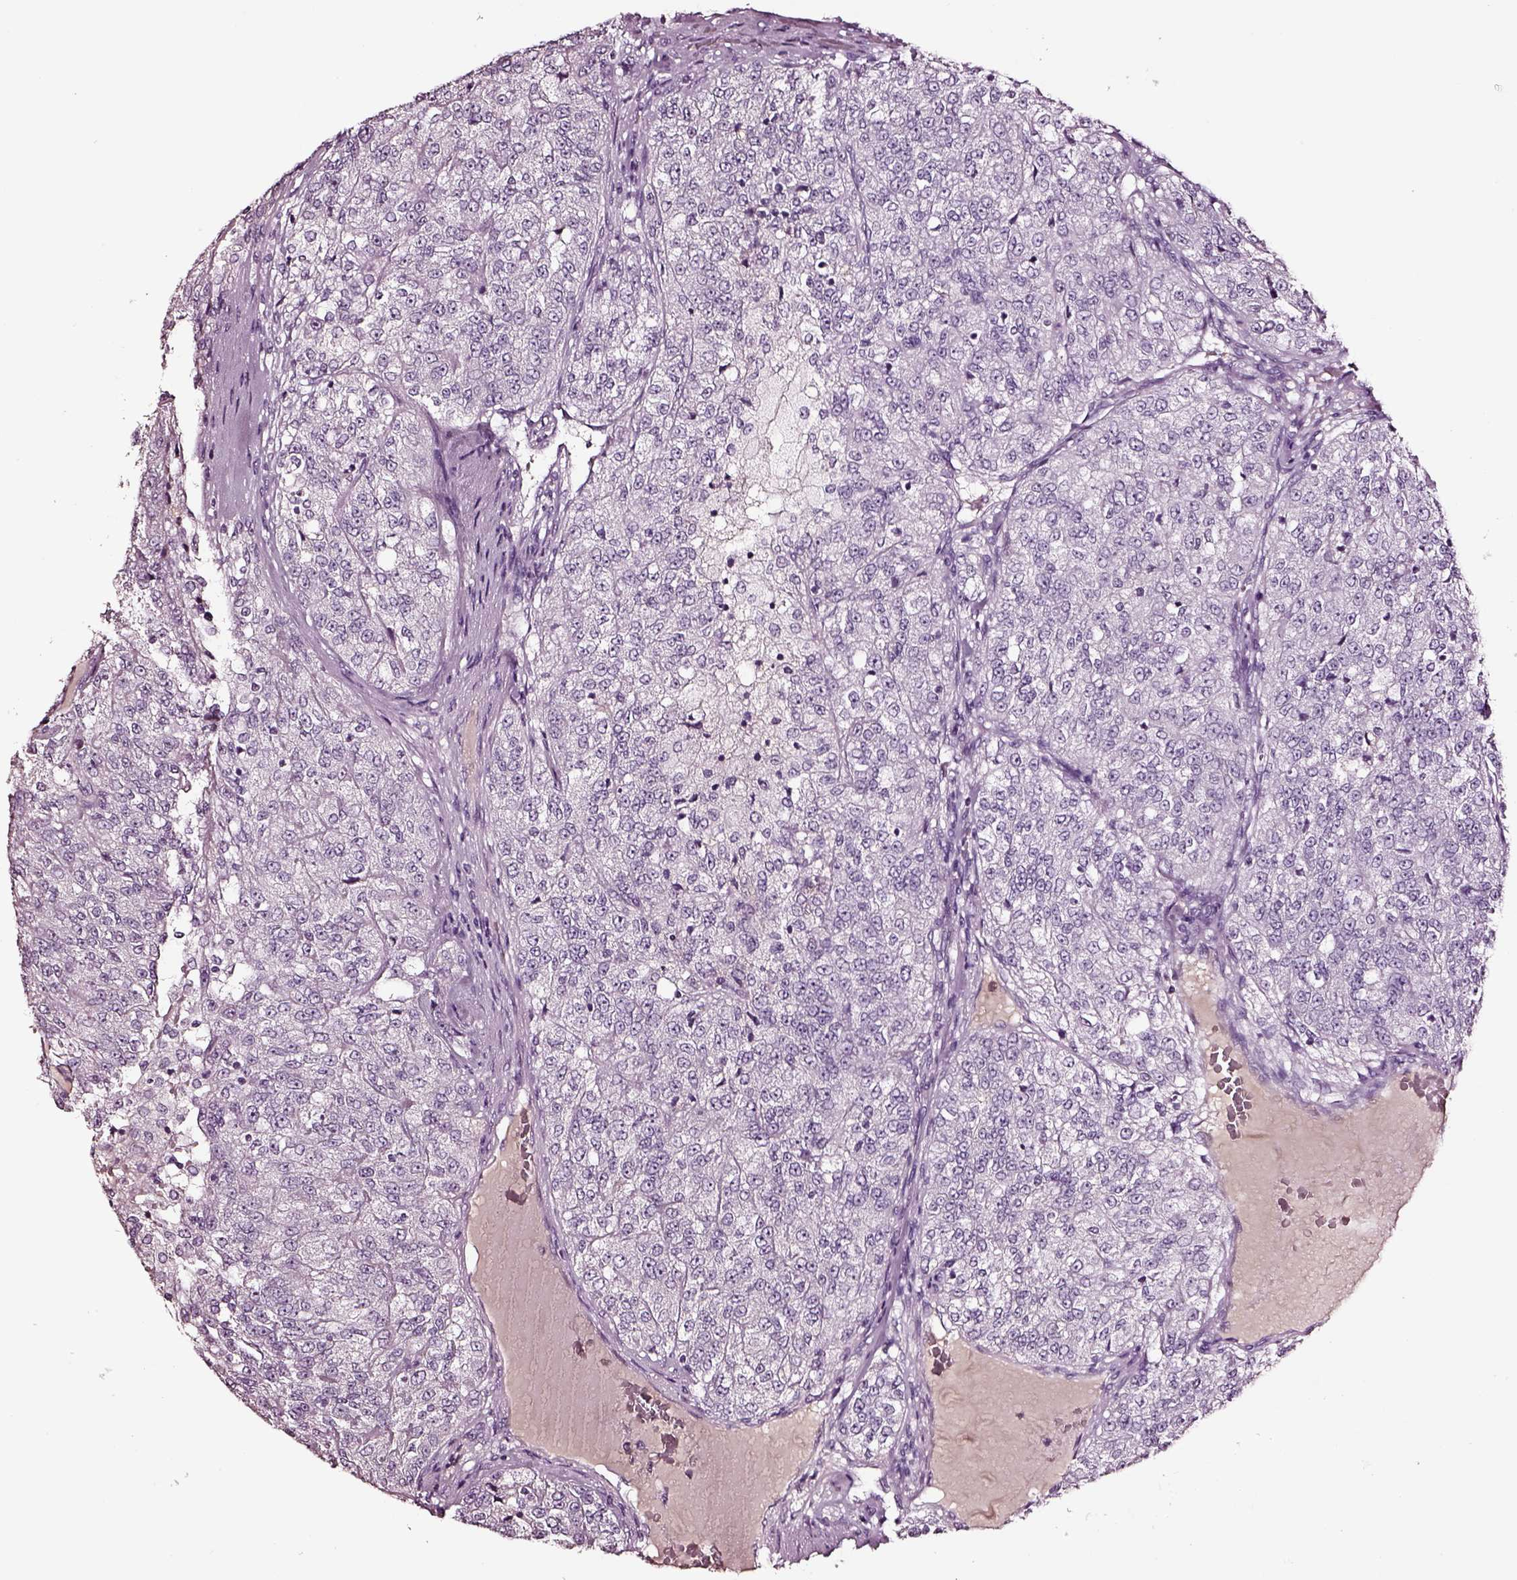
{"staining": {"intensity": "negative", "quantity": "none", "location": "none"}, "tissue": "renal cancer", "cell_type": "Tumor cells", "image_type": "cancer", "snomed": [{"axis": "morphology", "description": "Adenocarcinoma, NOS"}, {"axis": "topography", "description": "Kidney"}], "caption": "This is a histopathology image of immunohistochemistry staining of adenocarcinoma (renal), which shows no positivity in tumor cells.", "gene": "SMIM17", "patient": {"sex": "female", "age": 63}}